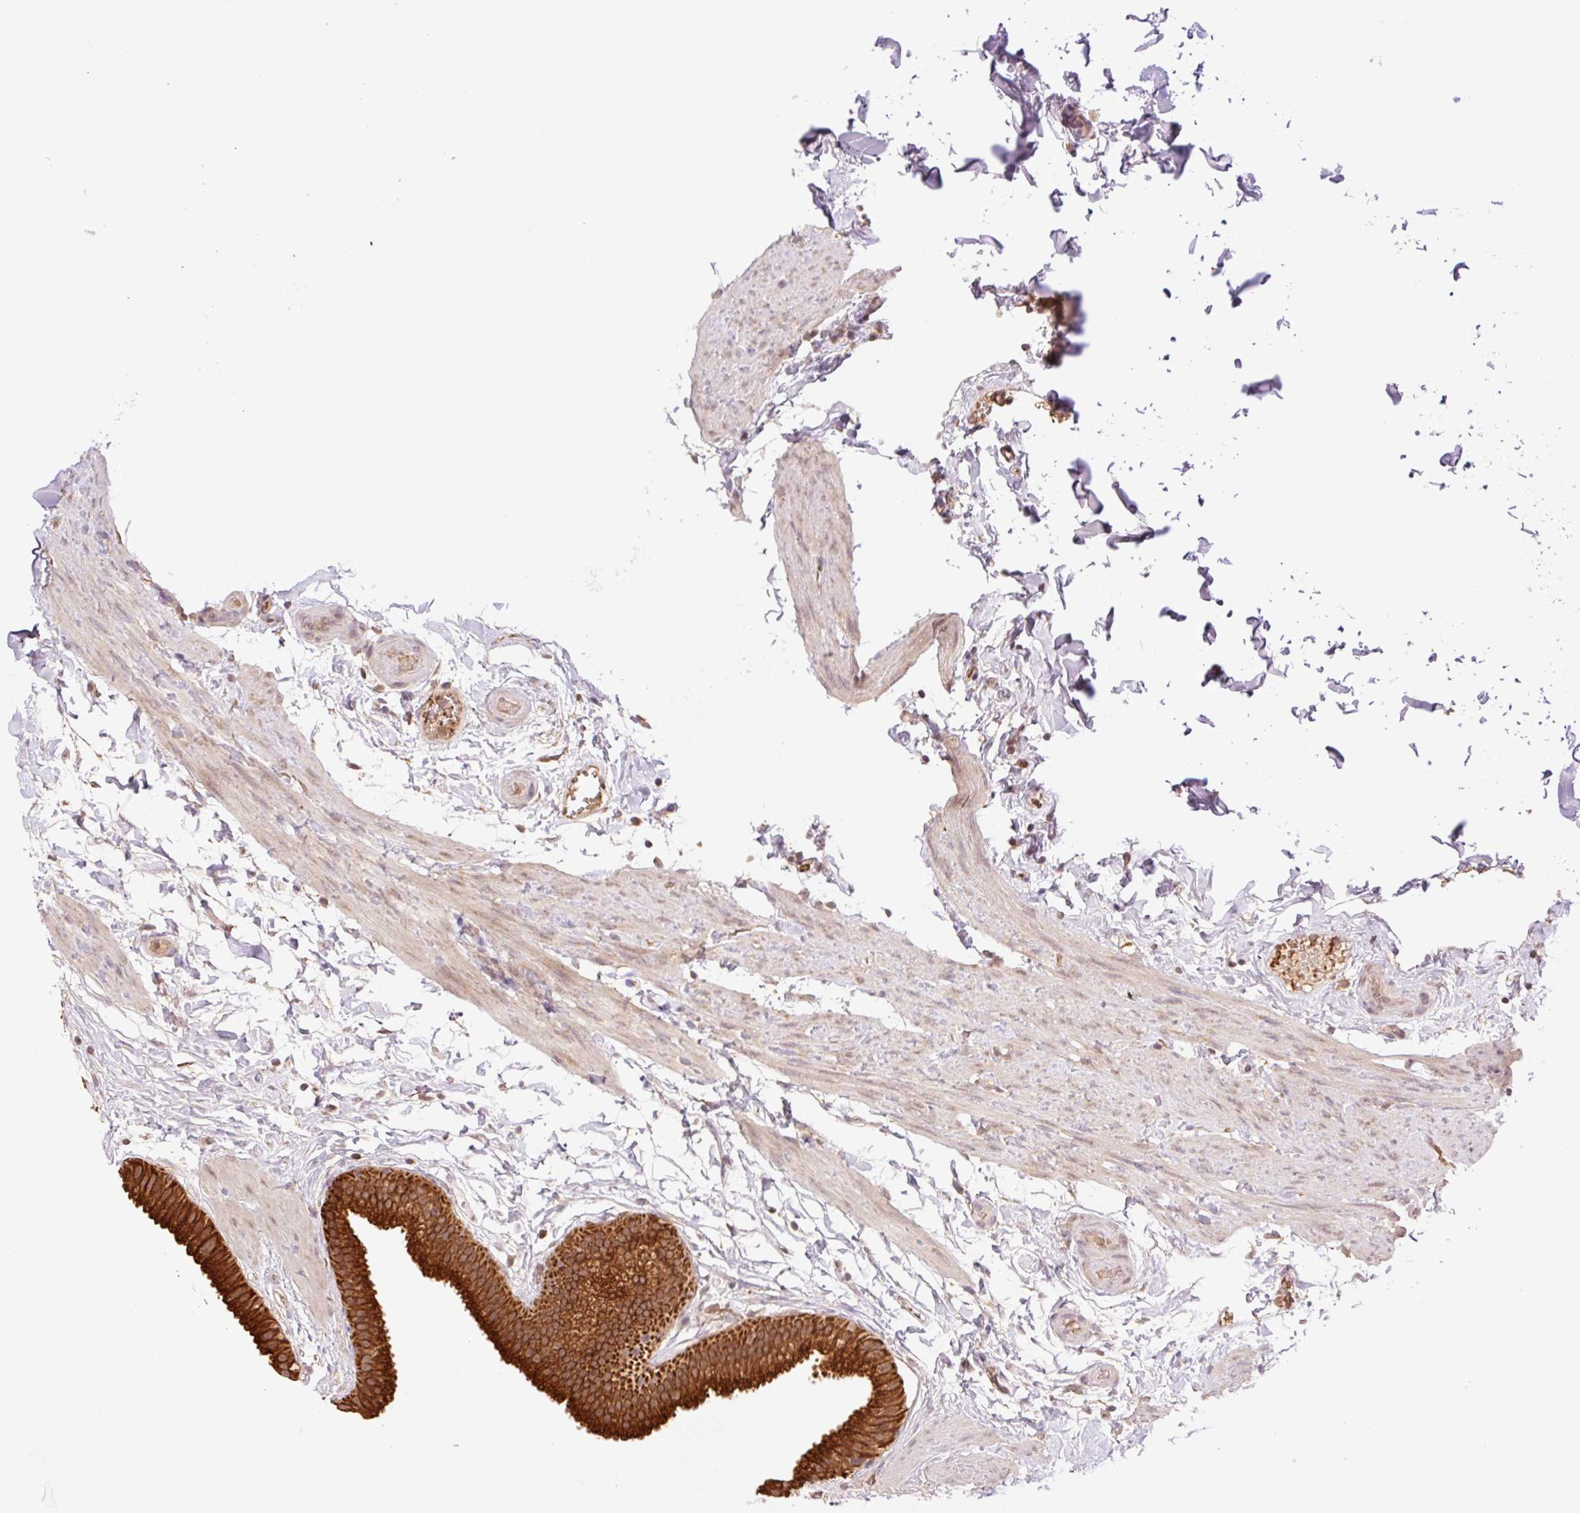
{"staining": {"intensity": "strong", "quantity": ">75%", "location": "cytoplasmic/membranous"}, "tissue": "gallbladder", "cell_type": "Glandular cells", "image_type": "normal", "snomed": [{"axis": "morphology", "description": "Normal tissue, NOS"}, {"axis": "topography", "description": "Gallbladder"}], "caption": "IHC photomicrograph of unremarkable gallbladder: human gallbladder stained using immunohistochemistry (IHC) exhibits high levels of strong protein expression localized specifically in the cytoplasmic/membranous of glandular cells, appearing as a cytoplasmic/membranous brown color.", "gene": "YJU2B", "patient": {"sex": "female", "age": 63}}